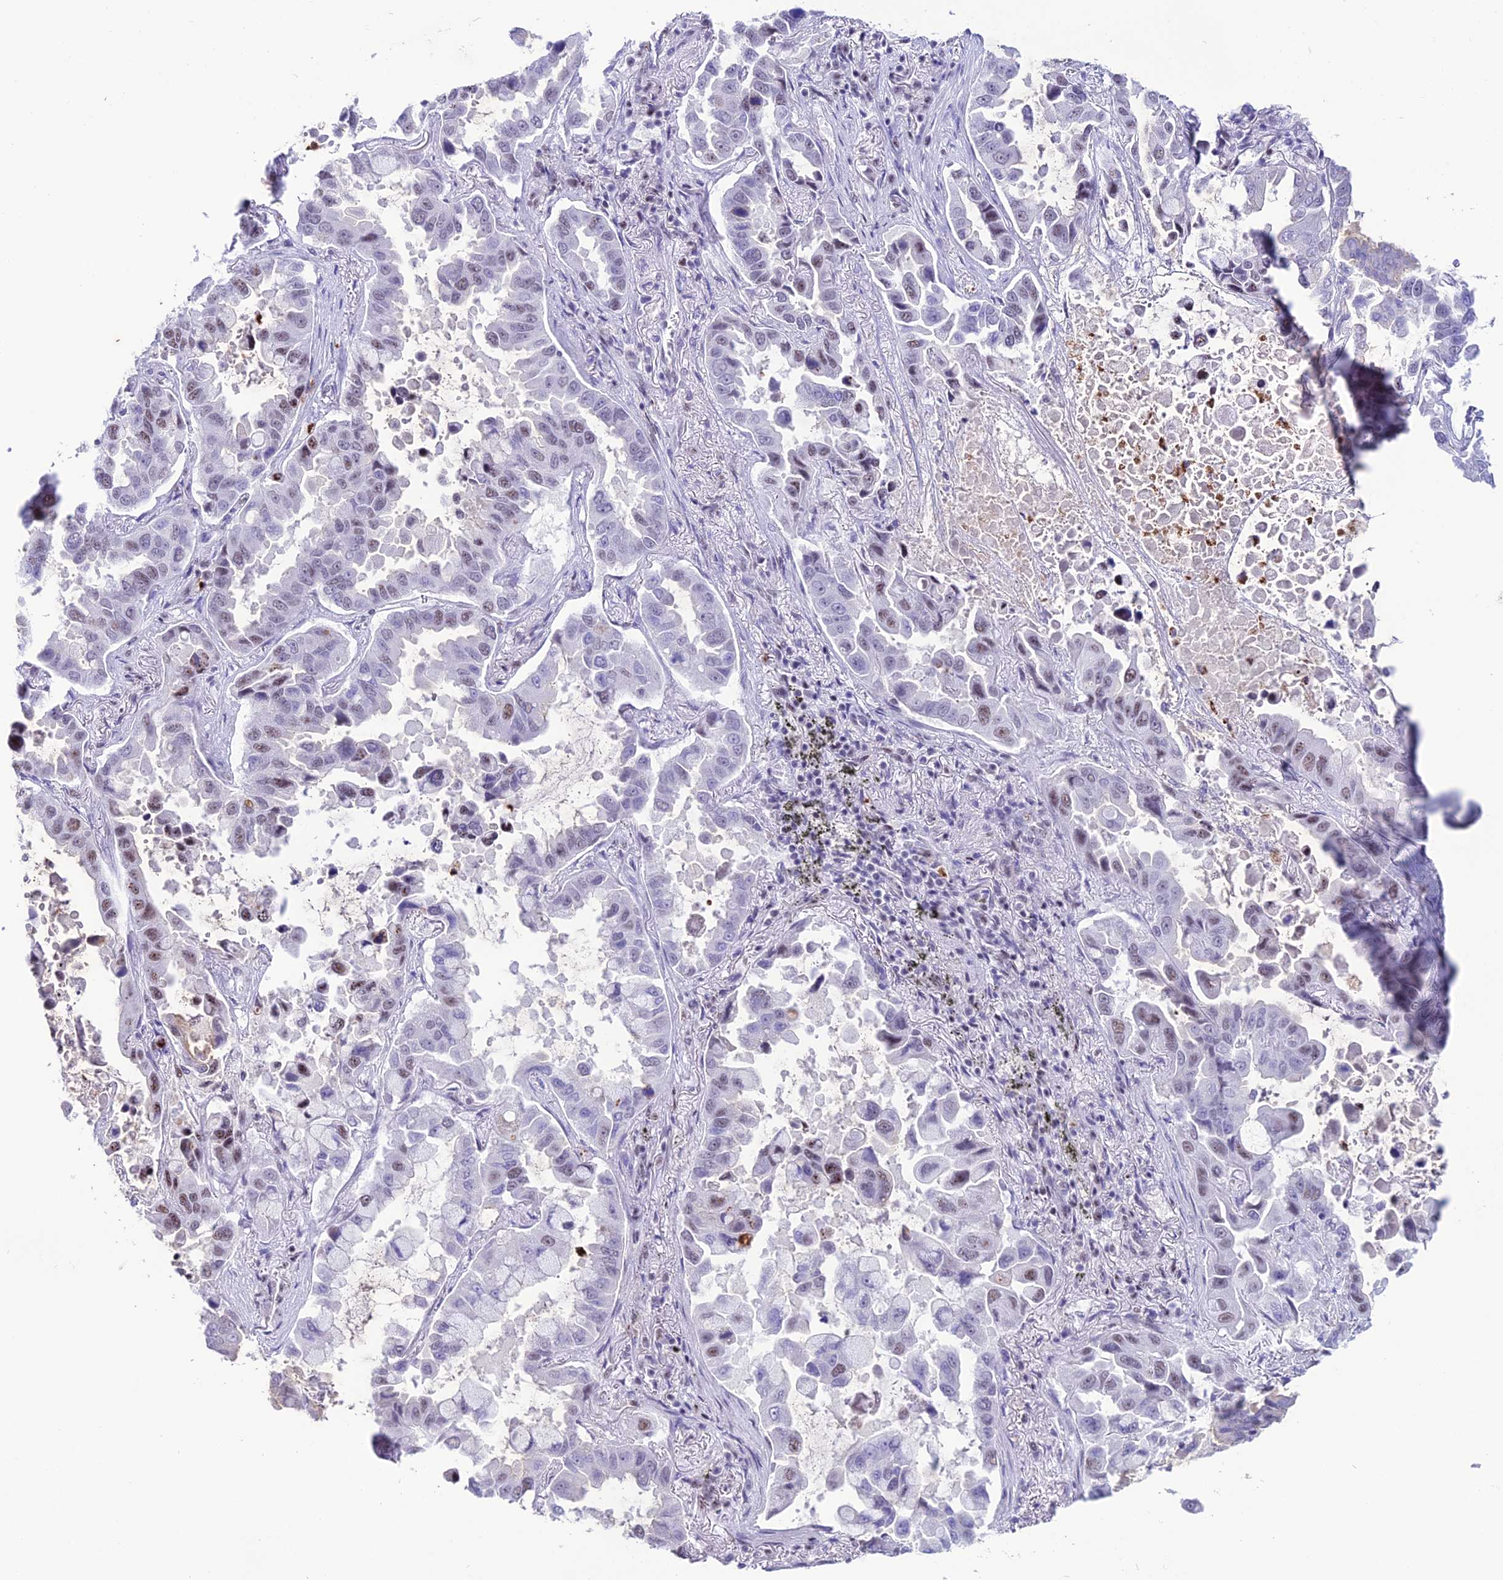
{"staining": {"intensity": "moderate", "quantity": "<25%", "location": "nuclear"}, "tissue": "lung cancer", "cell_type": "Tumor cells", "image_type": "cancer", "snomed": [{"axis": "morphology", "description": "Adenocarcinoma, NOS"}, {"axis": "topography", "description": "Lung"}], "caption": "Immunohistochemistry (DAB (3,3'-diaminobenzidine)) staining of human lung cancer (adenocarcinoma) demonstrates moderate nuclear protein positivity in about <25% of tumor cells. (DAB (3,3'-diaminobenzidine) IHC with brightfield microscopy, high magnification).", "gene": "MFSD2B", "patient": {"sex": "male", "age": 64}}